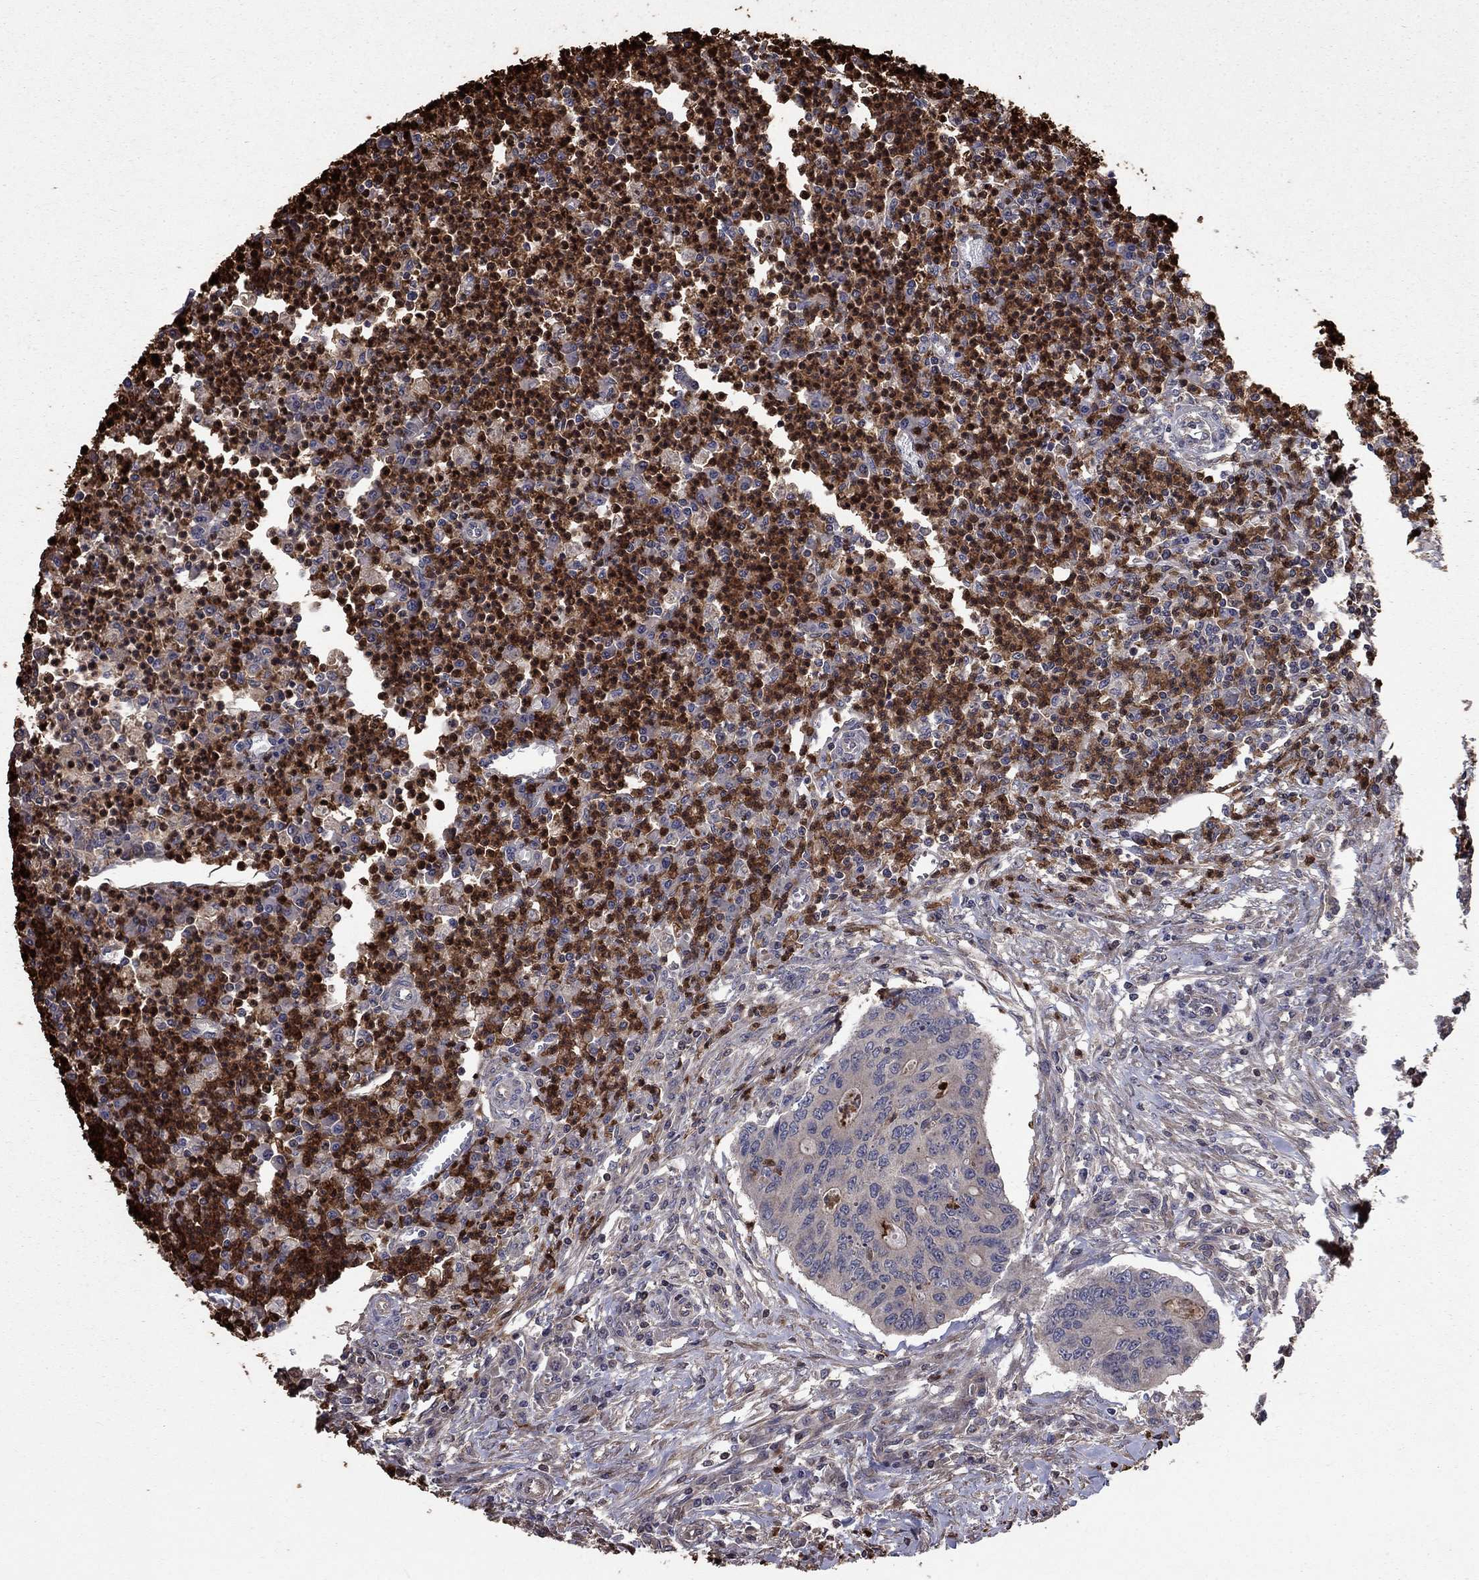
{"staining": {"intensity": "negative", "quantity": "none", "location": "none"}, "tissue": "colorectal cancer", "cell_type": "Tumor cells", "image_type": "cancer", "snomed": [{"axis": "morphology", "description": "Adenocarcinoma, NOS"}, {"axis": "topography", "description": "Colon"}], "caption": "This is an immunohistochemistry (IHC) histopathology image of human colorectal cancer. There is no positivity in tumor cells.", "gene": "GYG1", "patient": {"sex": "male", "age": 53}}